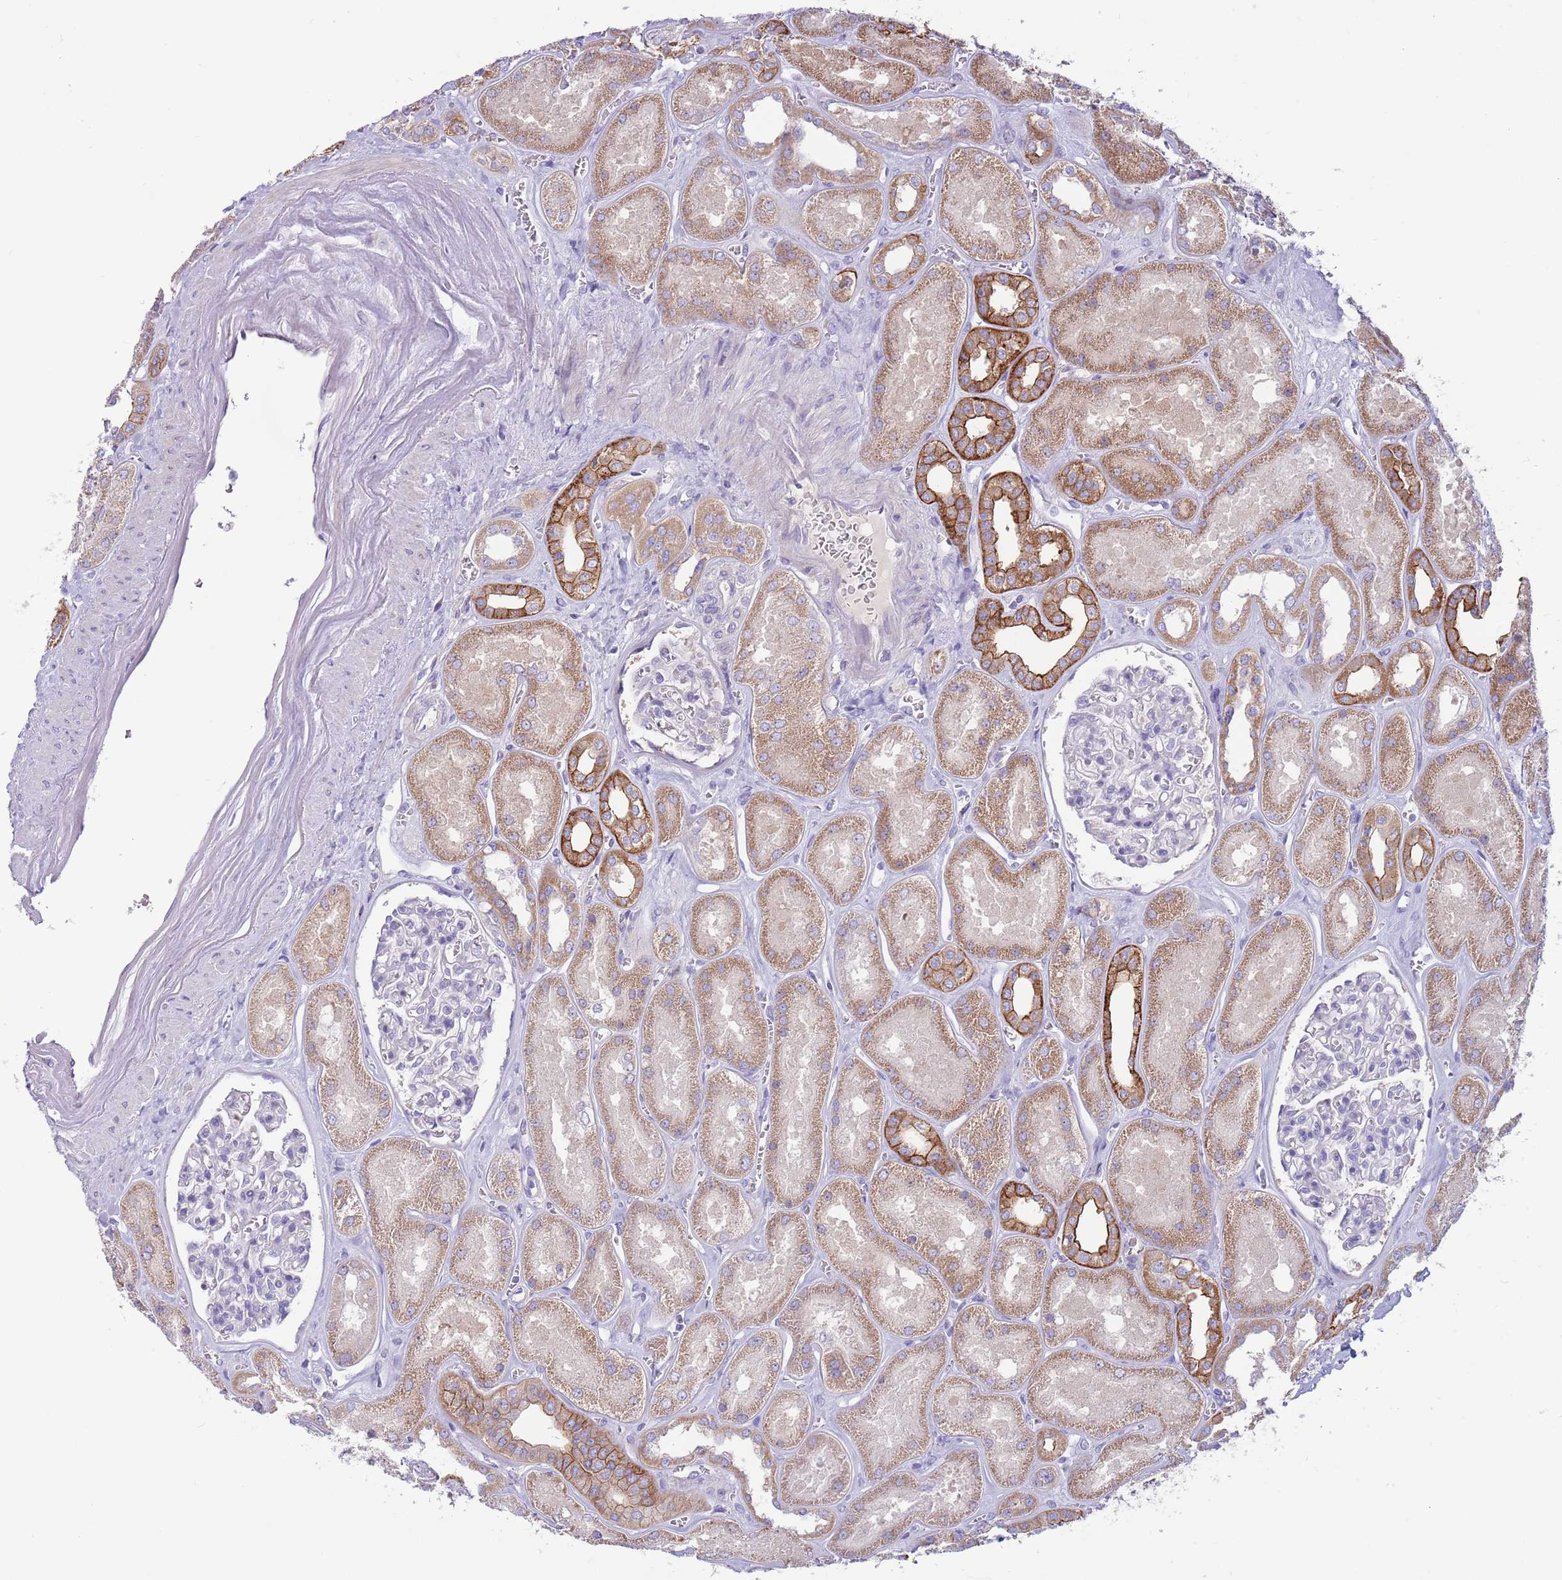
{"staining": {"intensity": "negative", "quantity": "none", "location": "none"}, "tissue": "kidney", "cell_type": "Cells in glomeruli", "image_type": "normal", "snomed": [{"axis": "morphology", "description": "Normal tissue, NOS"}, {"axis": "morphology", "description": "Adenocarcinoma, NOS"}, {"axis": "topography", "description": "Kidney"}], "caption": "Immunohistochemical staining of normal human kidney exhibits no significant staining in cells in glomeruli. Nuclei are stained in blue.", "gene": "DDHD1", "patient": {"sex": "female", "age": 68}}